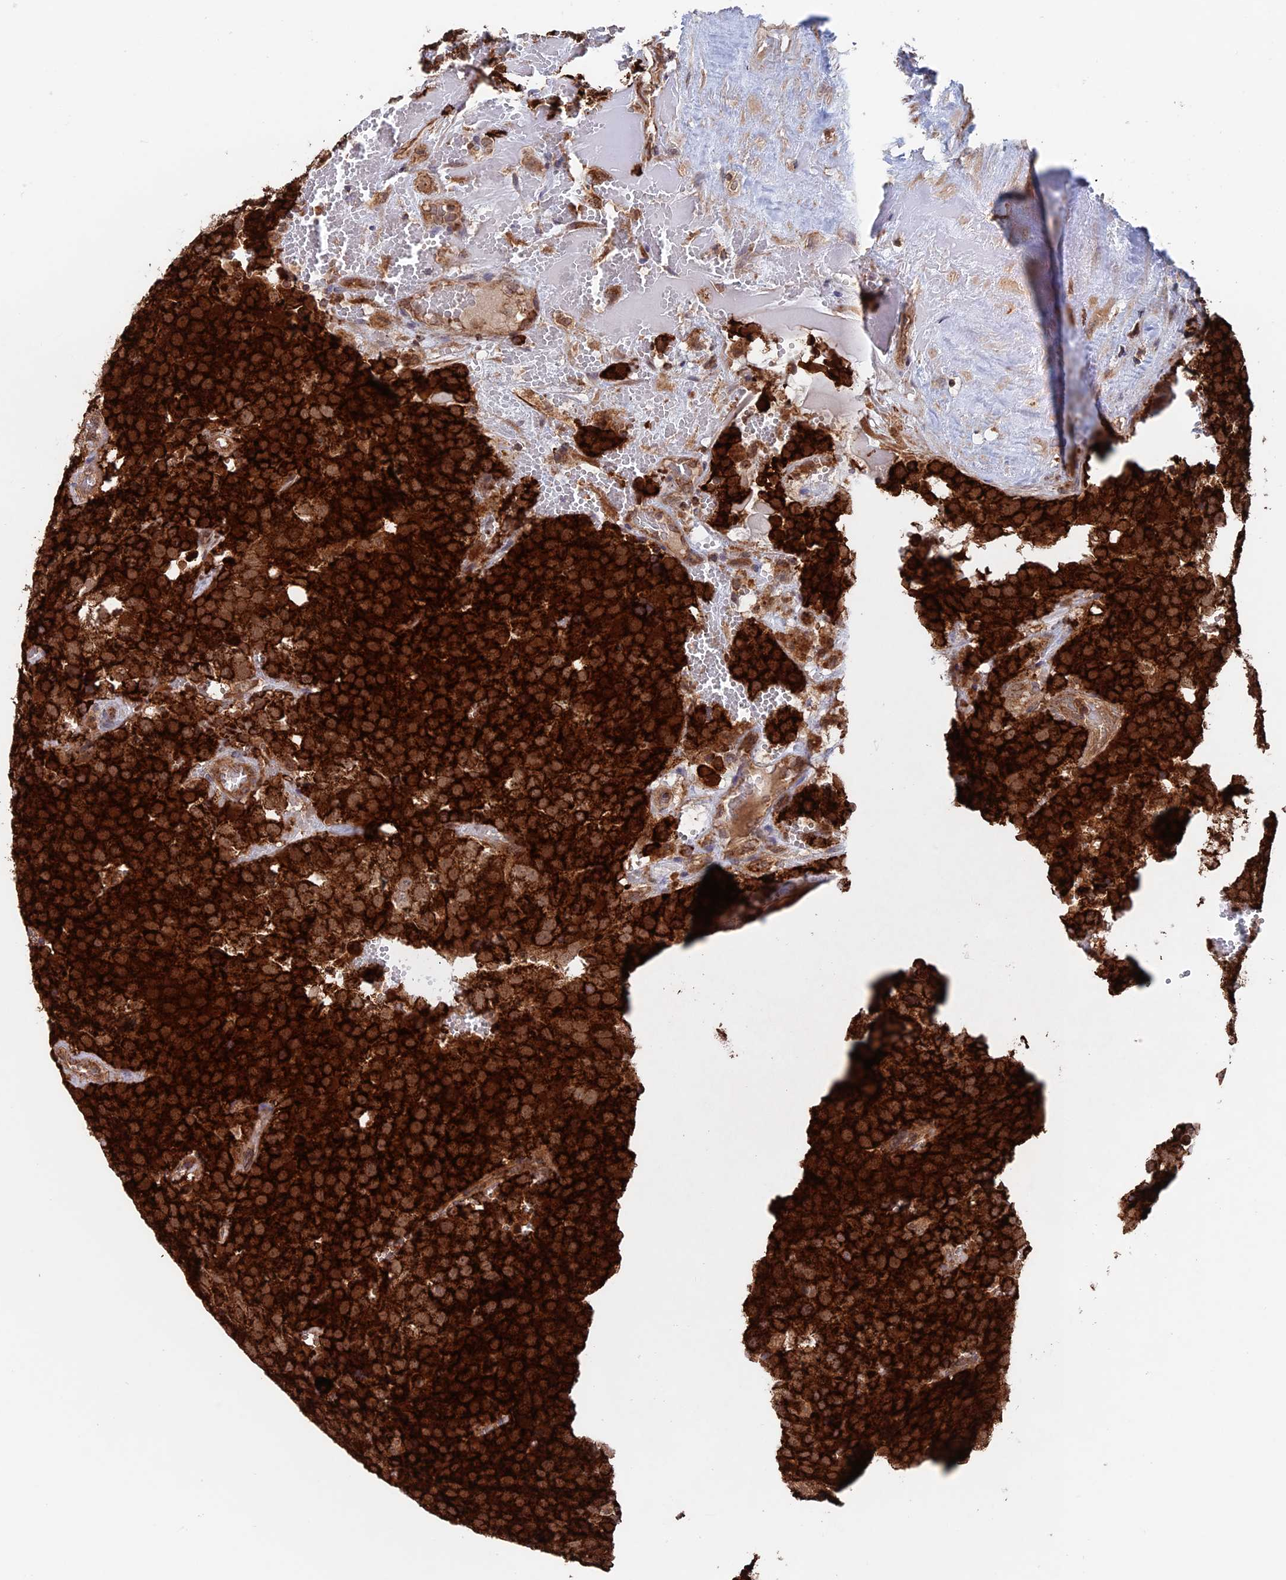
{"staining": {"intensity": "strong", "quantity": ">75%", "location": "cytoplasmic/membranous"}, "tissue": "testis cancer", "cell_type": "Tumor cells", "image_type": "cancer", "snomed": [{"axis": "morphology", "description": "Seminoma, NOS"}, {"axis": "topography", "description": "Testis"}], "caption": "Brown immunohistochemical staining in human testis cancer displays strong cytoplasmic/membranous staining in approximately >75% of tumor cells.", "gene": "DTYMK", "patient": {"sex": "male", "age": 71}}